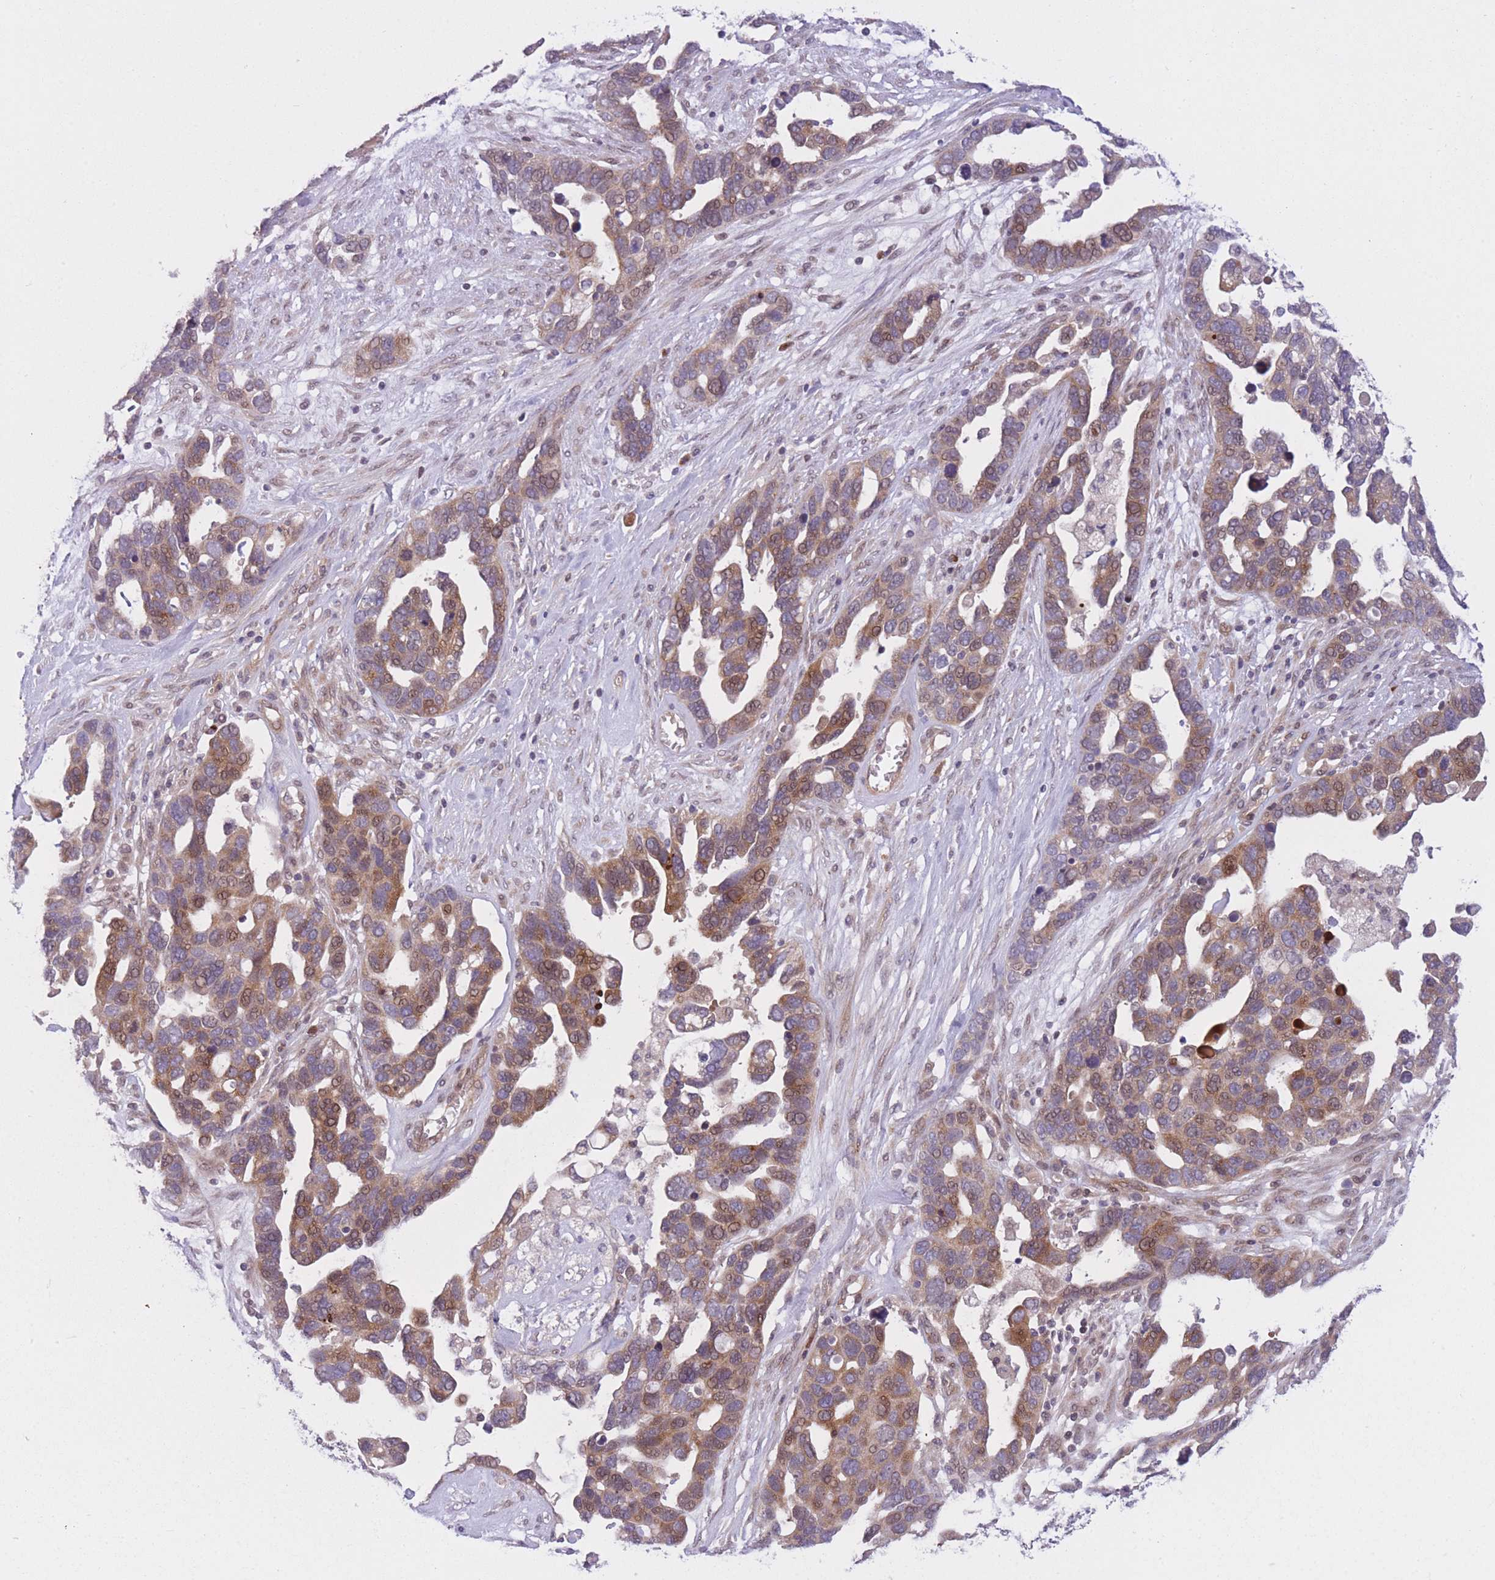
{"staining": {"intensity": "moderate", "quantity": ">75%", "location": "cytoplasmic/membranous,nuclear"}, "tissue": "ovarian cancer", "cell_type": "Tumor cells", "image_type": "cancer", "snomed": [{"axis": "morphology", "description": "Cystadenocarcinoma, serous, NOS"}, {"axis": "topography", "description": "Ovary"}], "caption": "This is a photomicrograph of IHC staining of ovarian serous cystadenocarcinoma, which shows moderate positivity in the cytoplasmic/membranous and nuclear of tumor cells.", "gene": "CDC25B", "patient": {"sex": "female", "age": 54}}